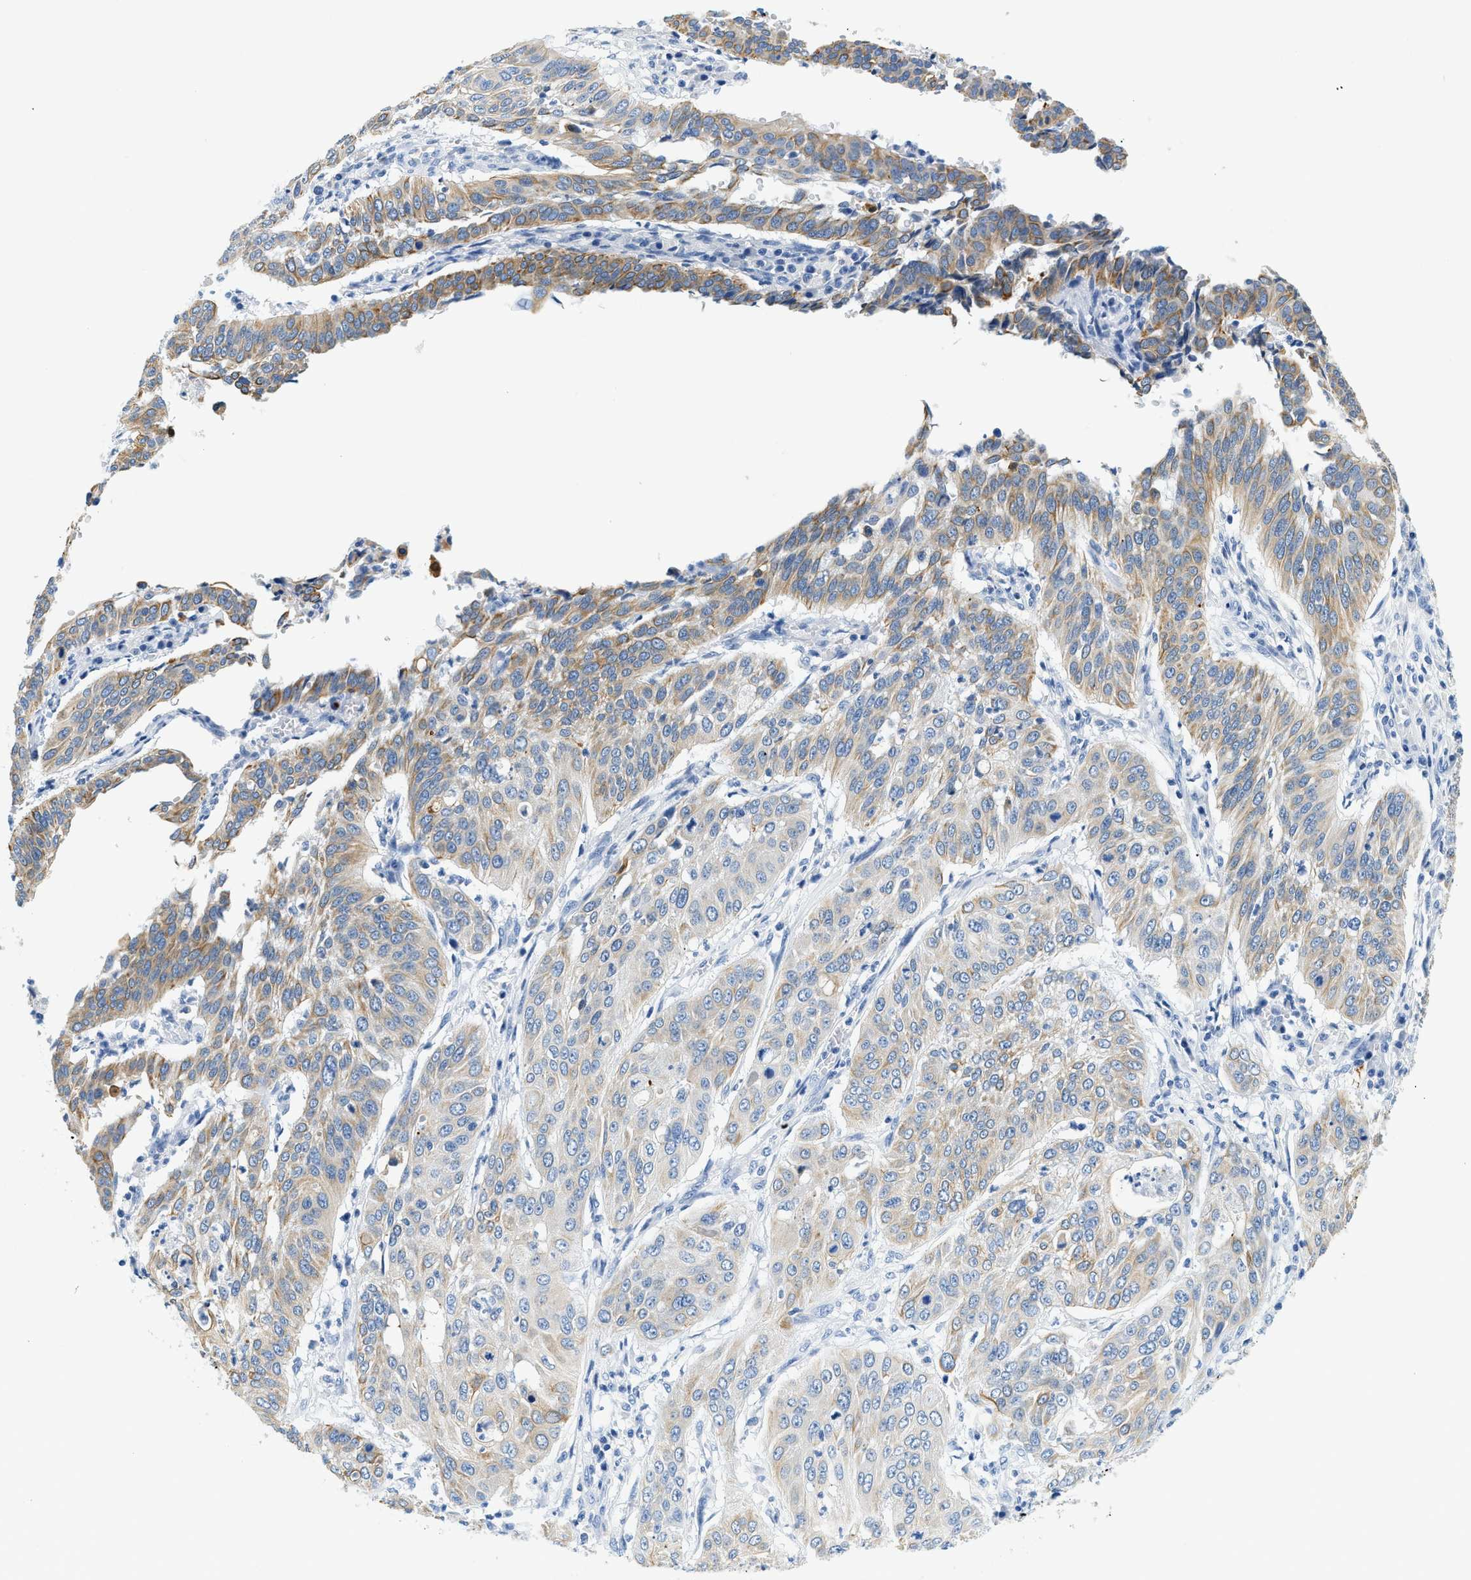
{"staining": {"intensity": "moderate", "quantity": "25%-75%", "location": "cytoplasmic/membranous"}, "tissue": "cervical cancer", "cell_type": "Tumor cells", "image_type": "cancer", "snomed": [{"axis": "morphology", "description": "Normal tissue, NOS"}, {"axis": "morphology", "description": "Squamous cell carcinoma, NOS"}, {"axis": "topography", "description": "Cervix"}], "caption": "About 25%-75% of tumor cells in cervical cancer (squamous cell carcinoma) show moderate cytoplasmic/membranous protein staining as visualized by brown immunohistochemical staining.", "gene": "STXBP2", "patient": {"sex": "female", "age": 39}}